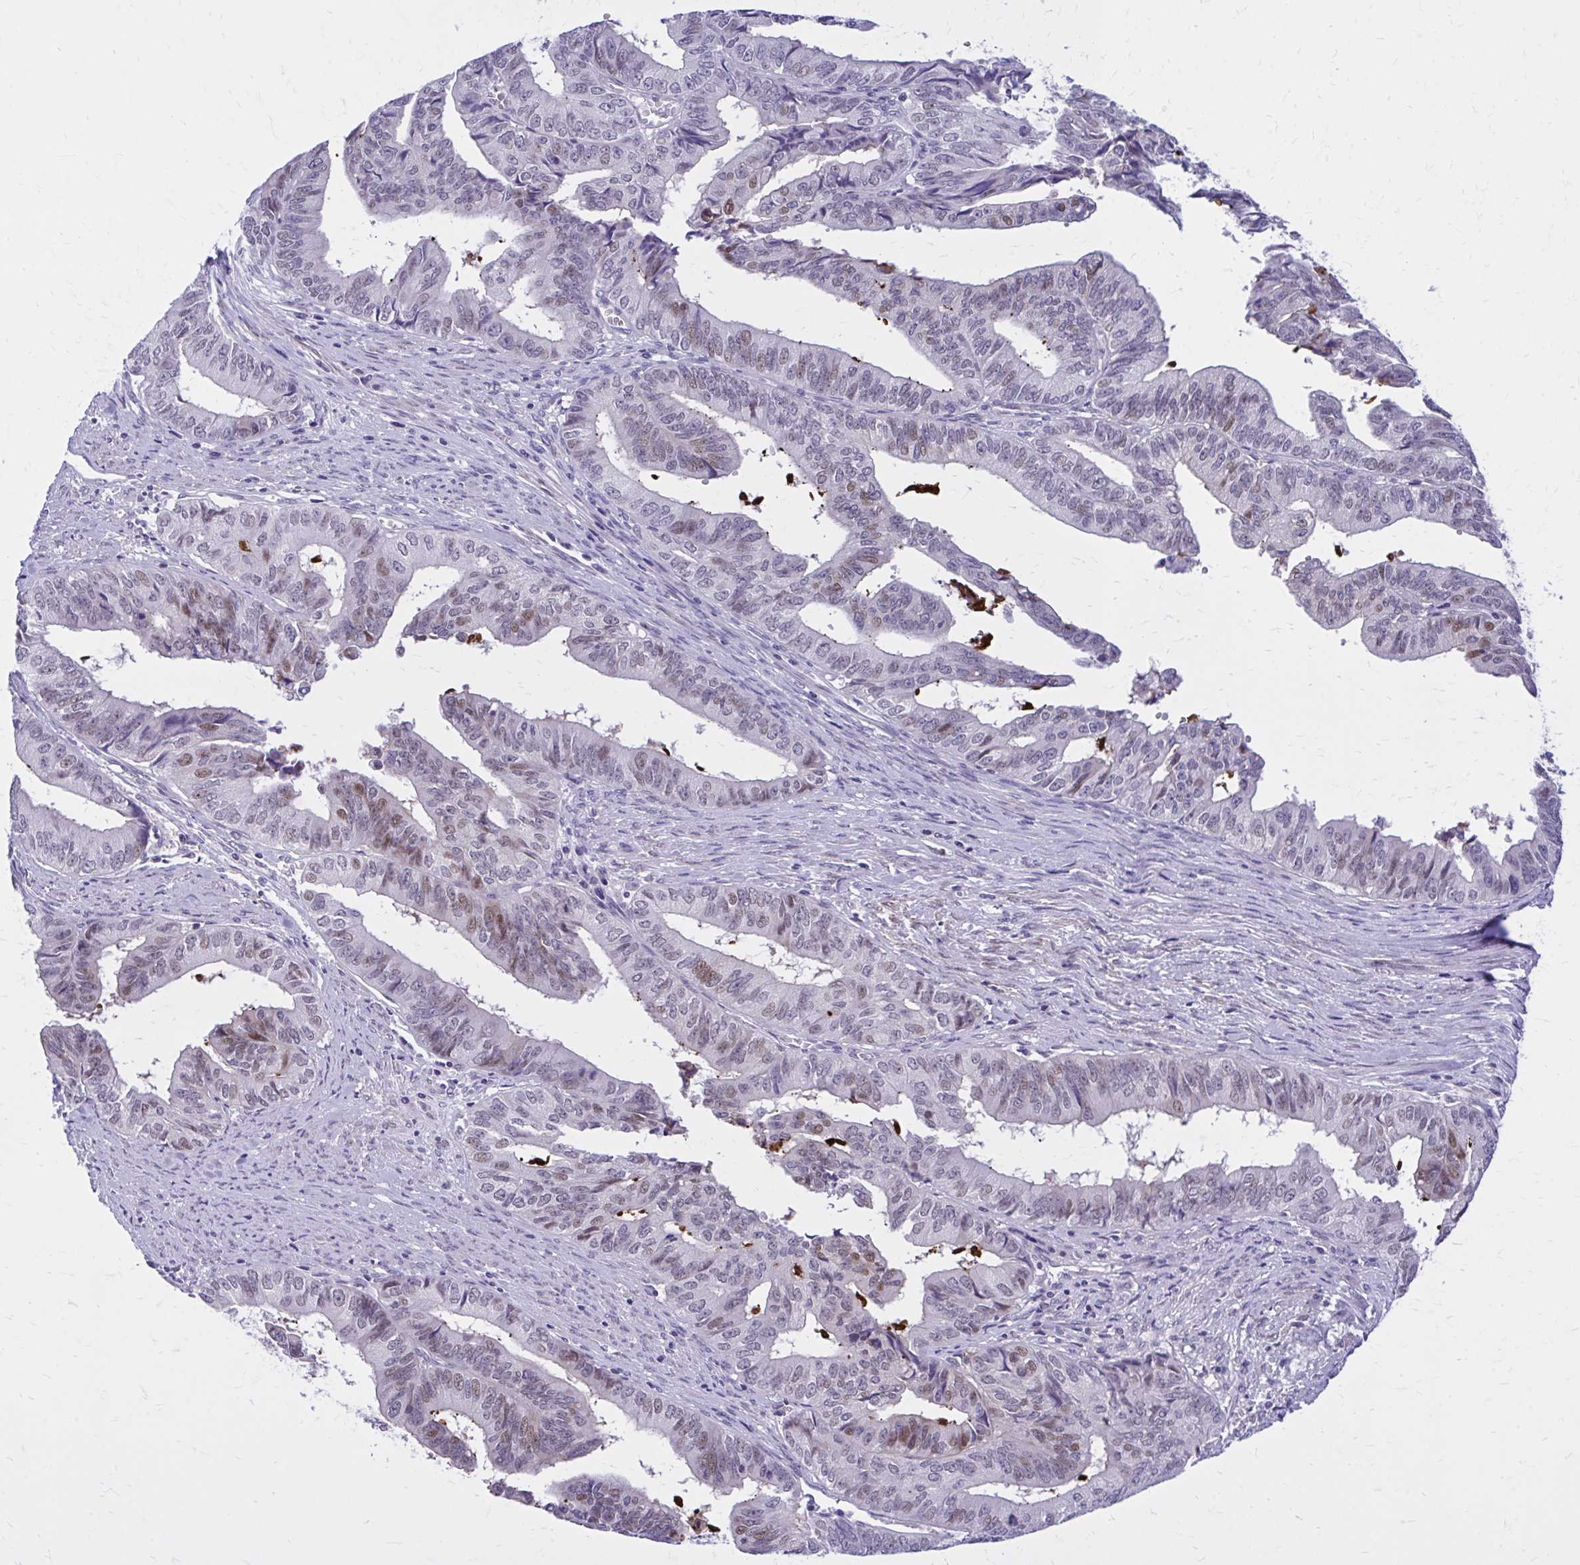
{"staining": {"intensity": "weak", "quantity": "25%-75%", "location": "nuclear"}, "tissue": "endometrial cancer", "cell_type": "Tumor cells", "image_type": "cancer", "snomed": [{"axis": "morphology", "description": "Adenocarcinoma, NOS"}, {"axis": "topography", "description": "Endometrium"}], "caption": "Human endometrial adenocarcinoma stained with a brown dye reveals weak nuclear positive positivity in about 25%-75% of tumor cells.", "gene": "ZBTB25", "patient": {"sex": "female", "age": 65}}